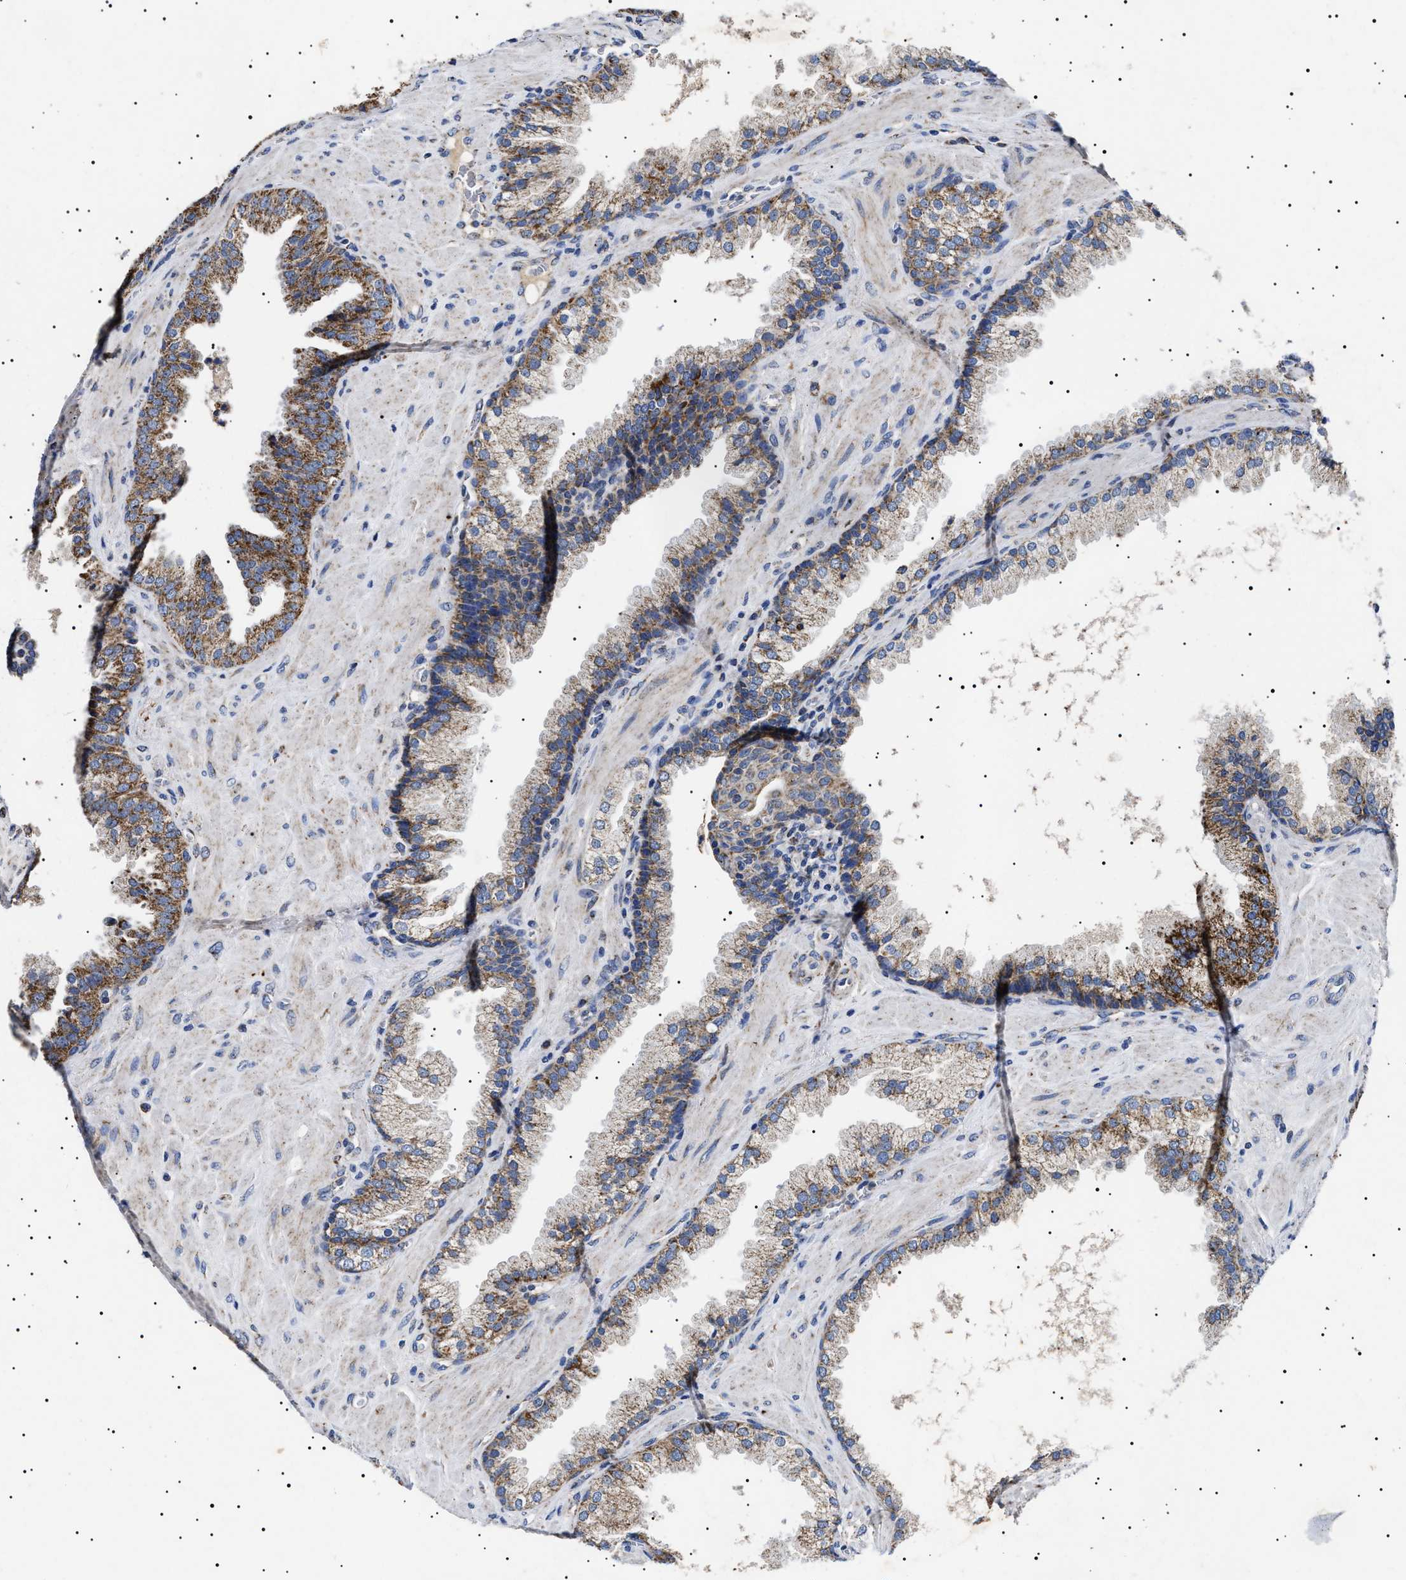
{"staining": {"intensity": "moderate", "quantity": ">75%", "location": "cytoplasmic/membranous"}, "tissue": "prostate cancer", "cell_type": "Tumor cells", "image_type": "cancer", "snomed": [{"axis": "morphology", "description": "Adenocarcinoma, Low grade"}, {"axis": "topography", "description": "Prostate"}], "caption": "Tumor cells reveal medium levels of moderate cytoplasmic/membranous positivity in approximately >75% of cells in prostate adenocarcinoma (low-grade).", "gene": "CHRDL2", "patient": {"sex": "male", "age": 71}}